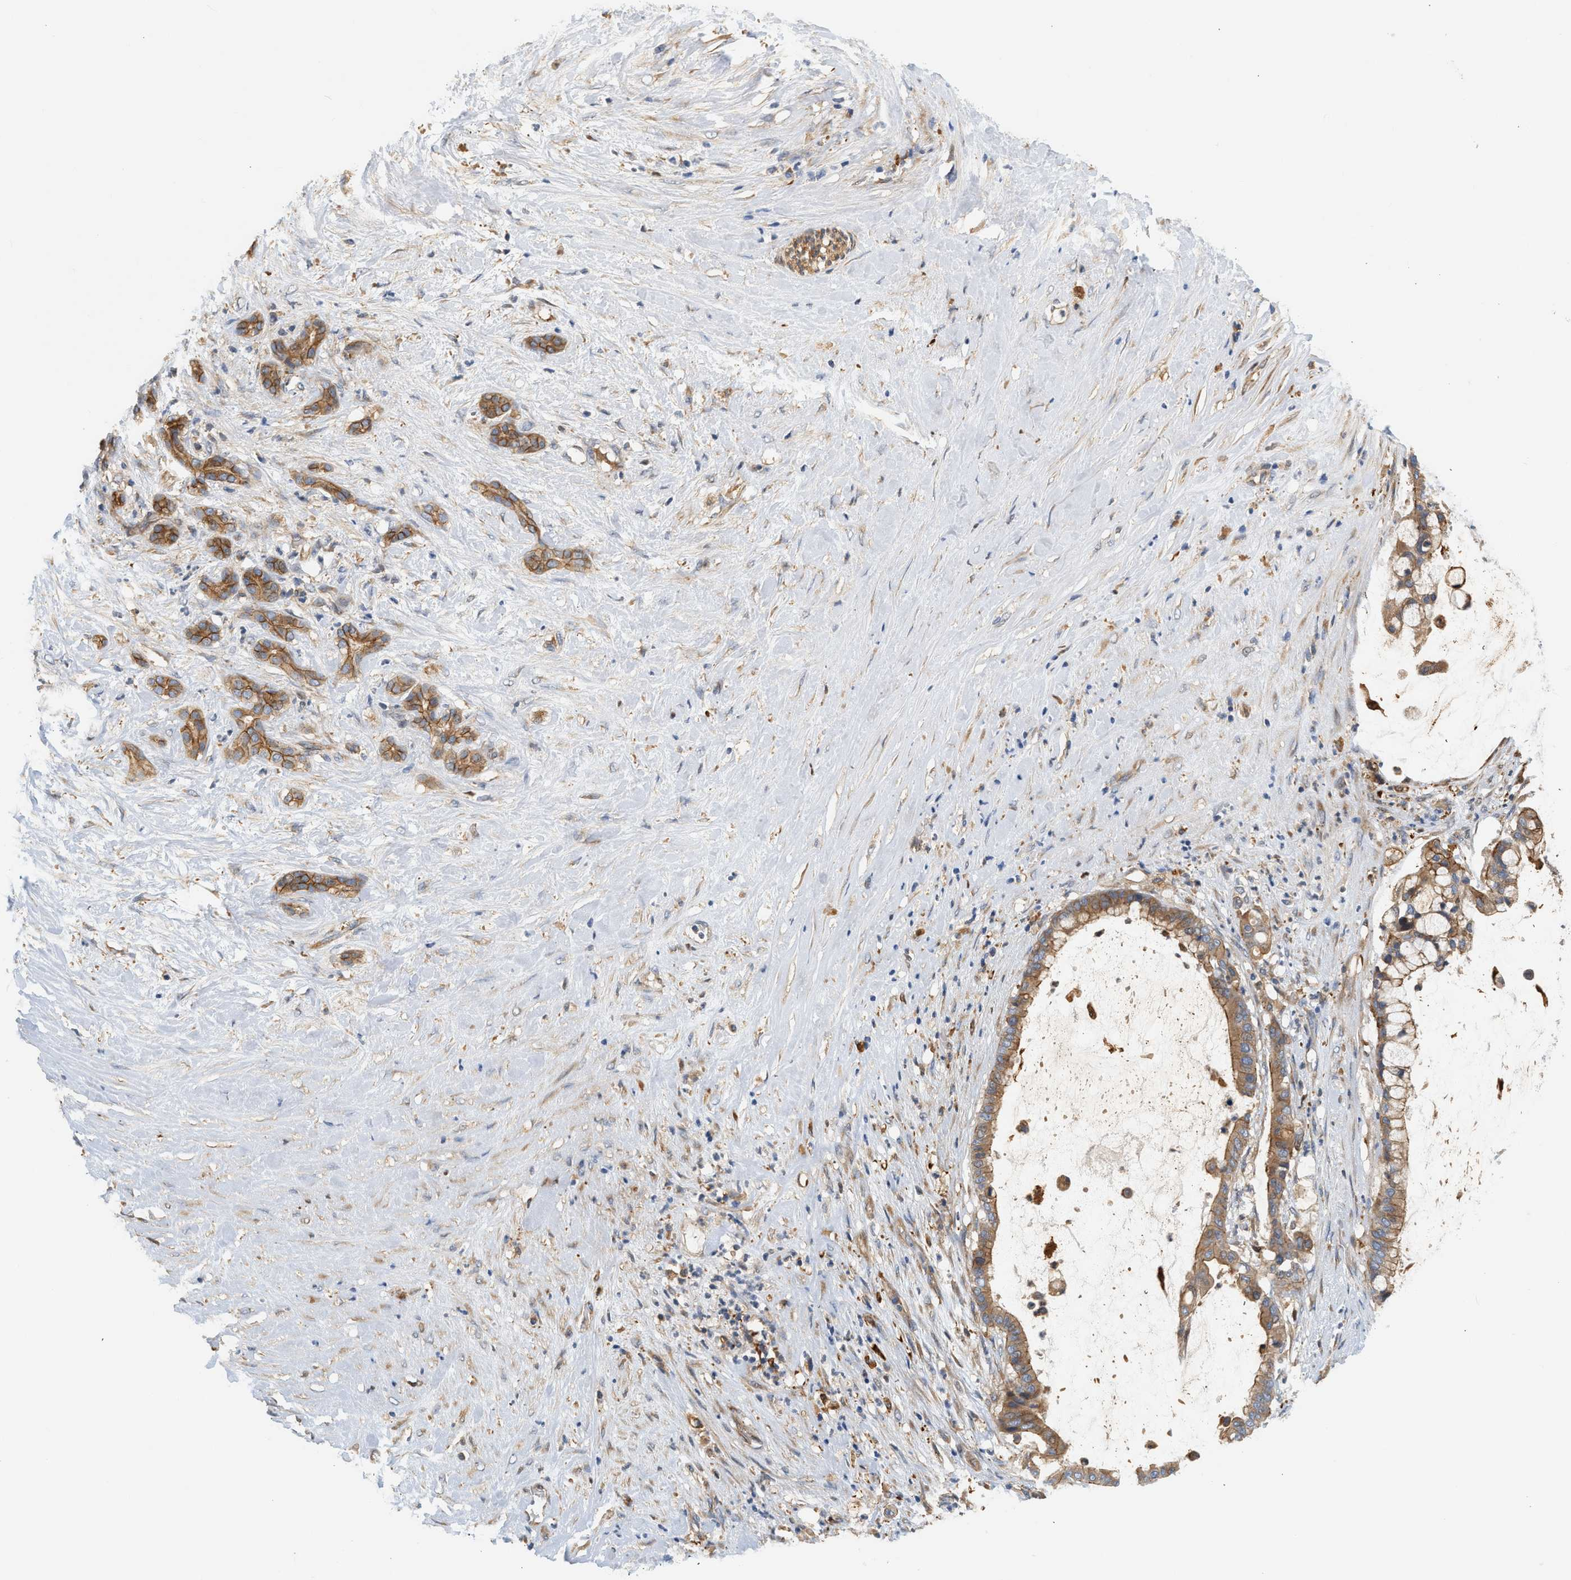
{"staining": {"intensity": "weak", "quantity": ">75%", "location": "cytoplasmic/membranous"}, "tissue": "pancreatic cancer", "cell_type": "Tumor cells", "image_type": "cancer", "snomed": [{"axis": "morphology", "description": "Adenocarcinoma, NOS"}, {"axis": "topography", "description": "Pancreas"}], "caption": "Pancreatic cancer (adenocarcinoma) stained with a brown dye exhibits weak cytoplasmic/membranous positive staining in approximately >75% of tumor cells.", "gene": "CTXN1", "patient": {"sex": "male", "age": 41}}